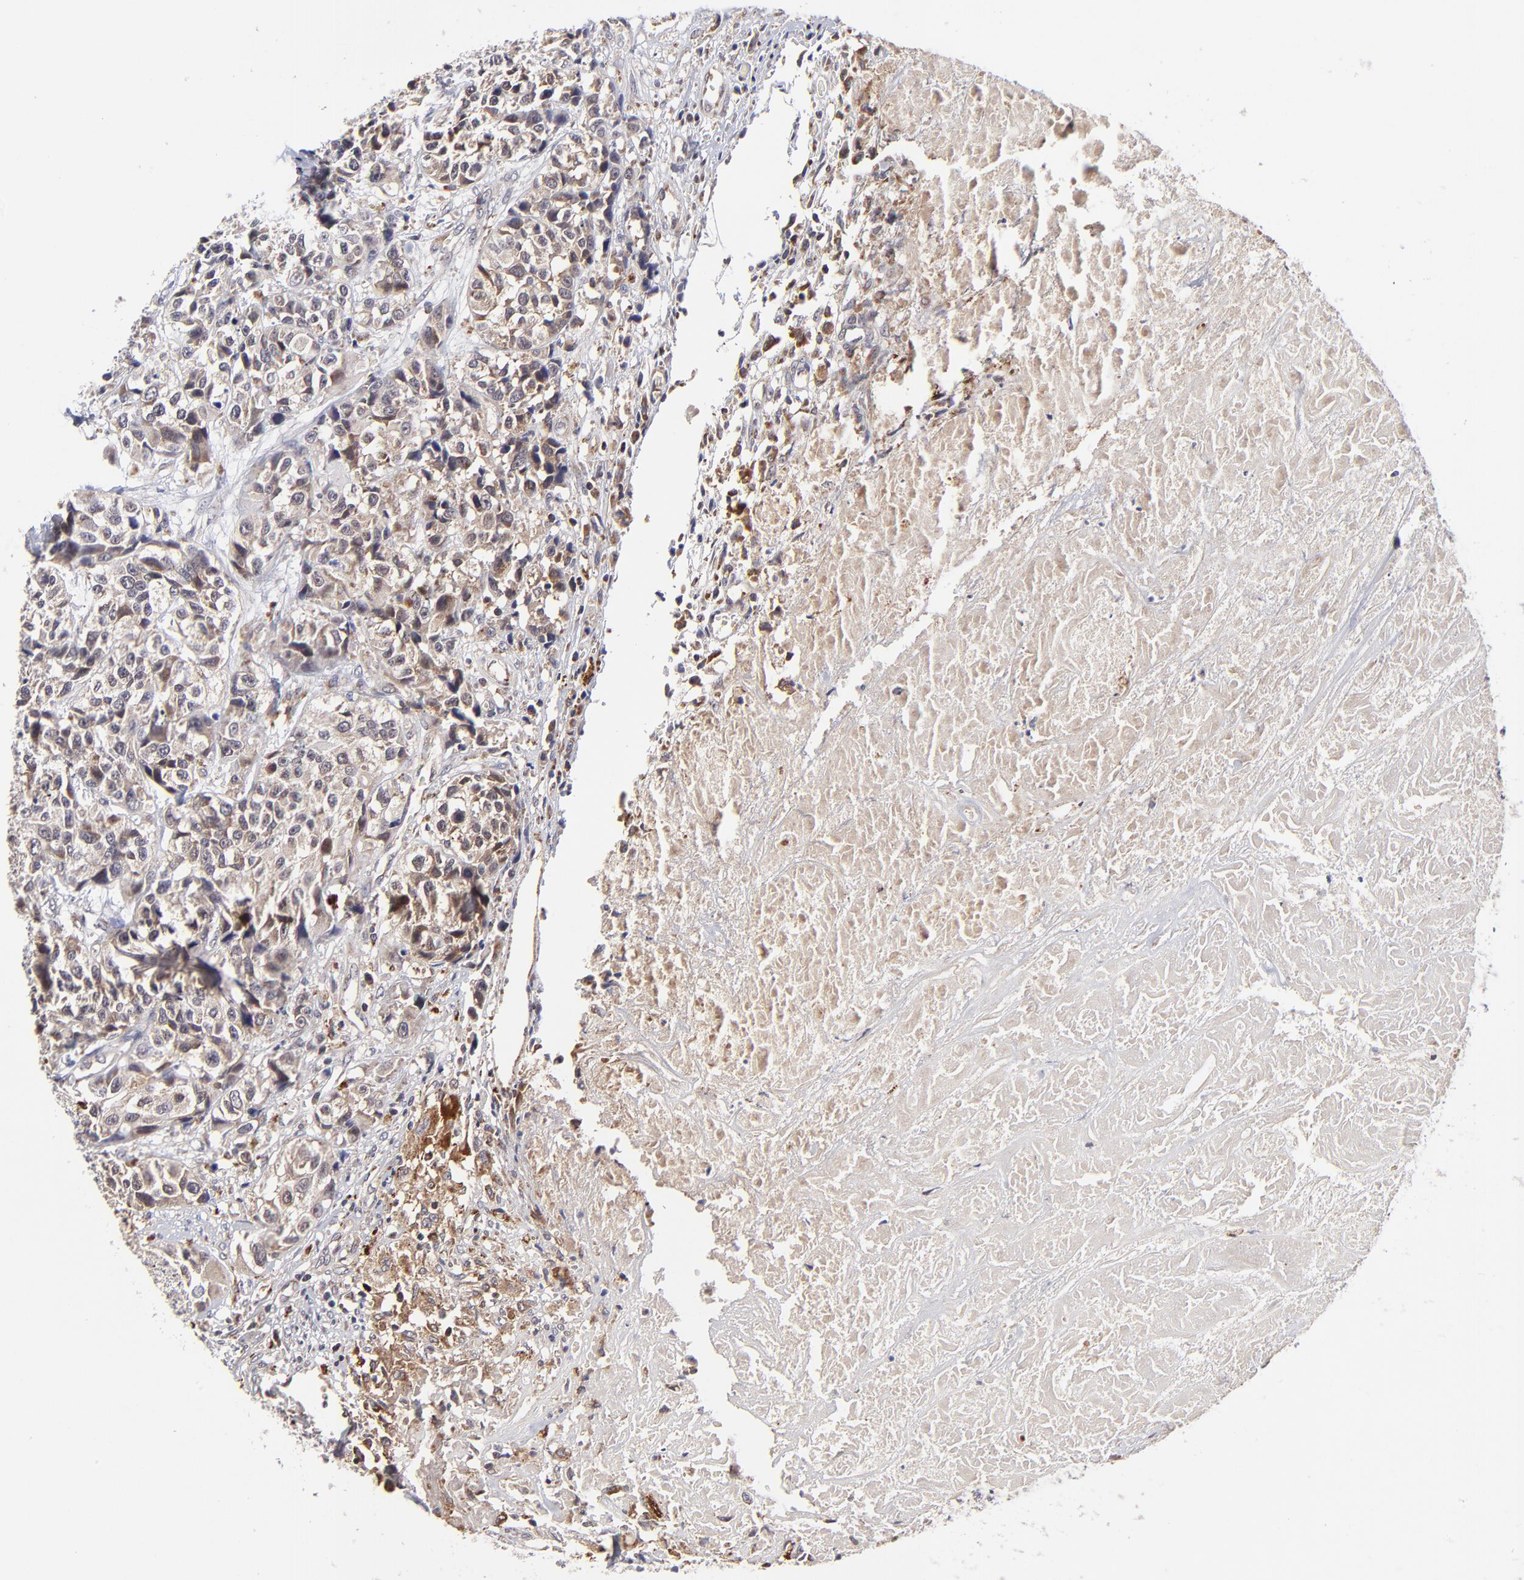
{"staining": {"intensity": "weak", "quantity": "25%-75%", "location": "cytoplasmic/membranous"}, "tissue": "urothelial cancer", "cell_type": "Tumor cells", "image_type": "cancer", "snomed": [{"axis": "morphology", "description": "Urothelial carcinoma, High grade"}, {"axis": "topography", "description": "Urinary bladder"}], "caption": "Protein staining demonstrates weak cytoplasmic/membranous positivity in about 25%-75% of tumor cells in urothelial carcinoma (high-grade).", "gene": "MAP2K7", "patient": {"sex": "female", "age": 81}}